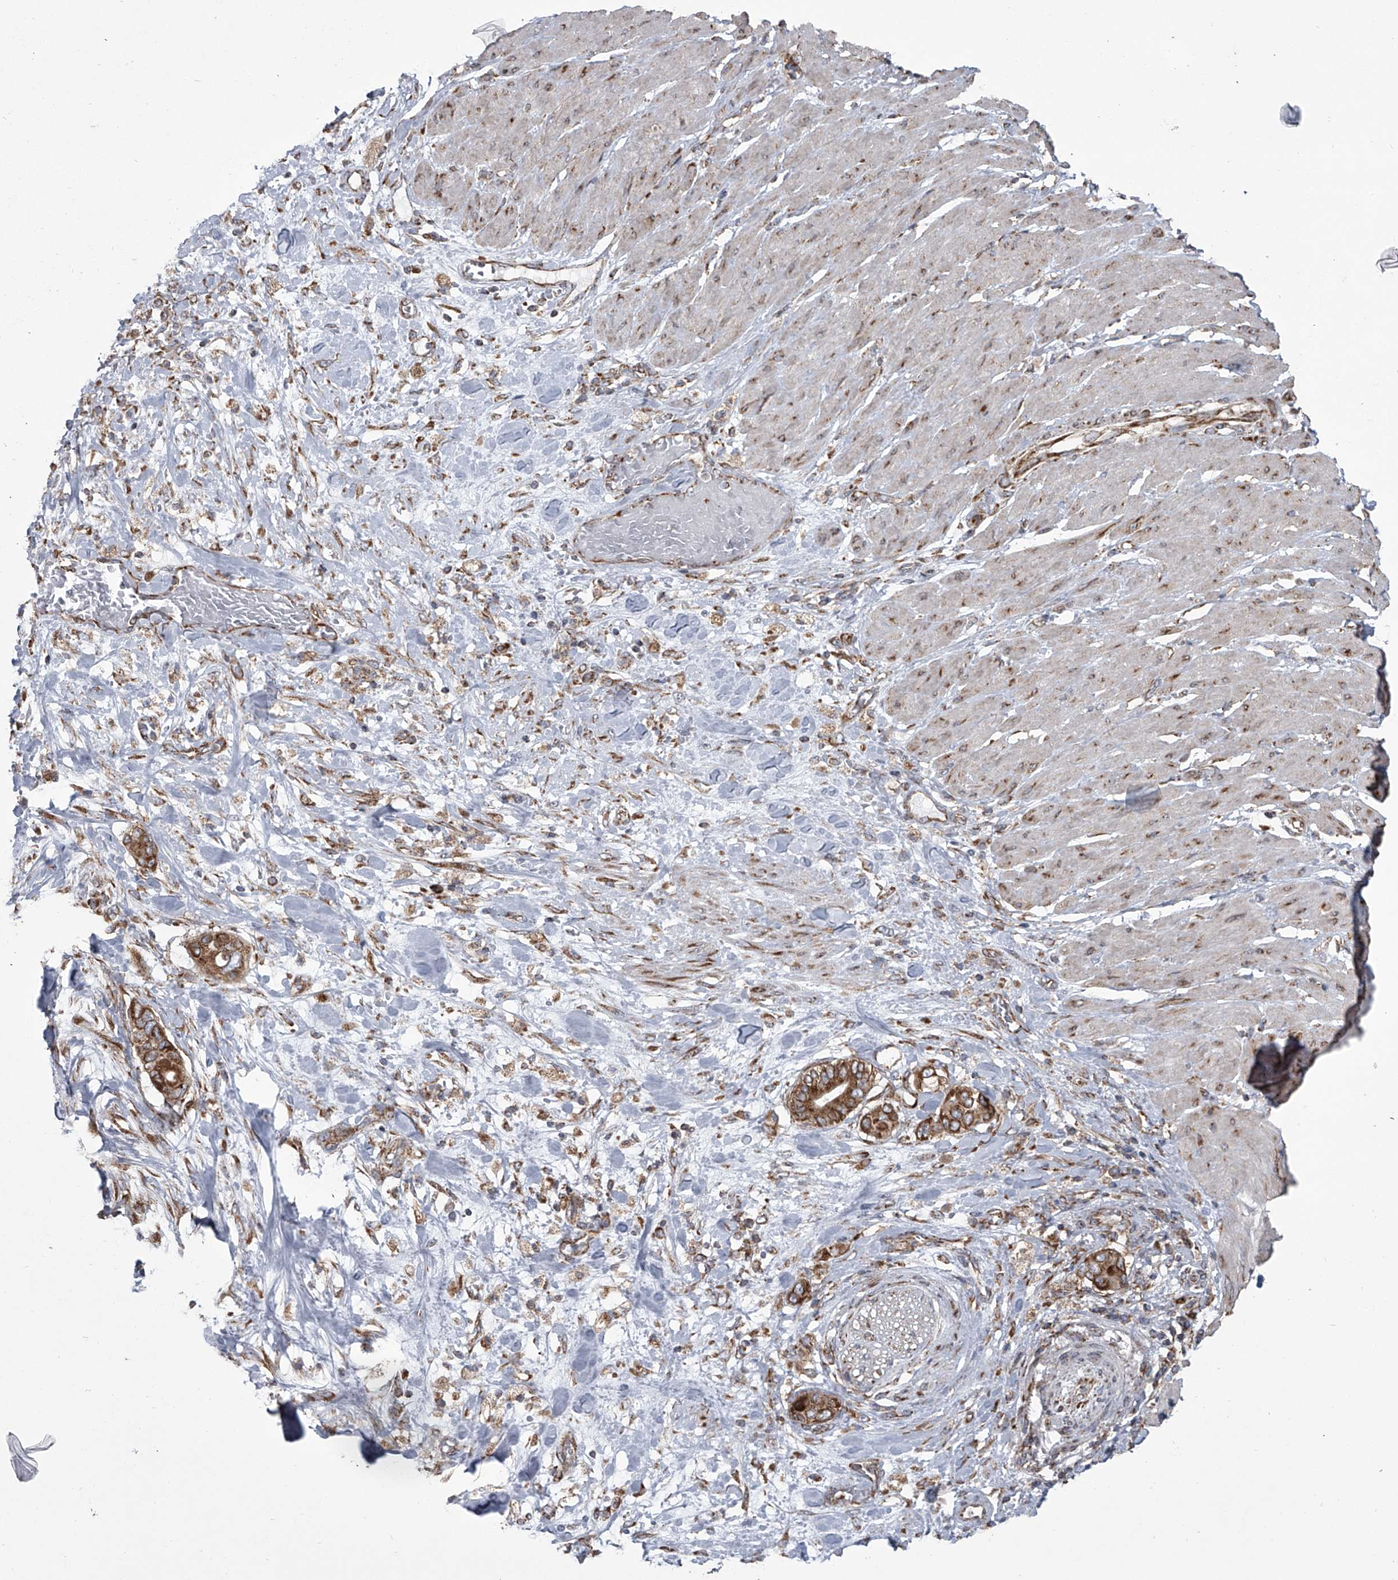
{"staining": {"intensity": "moderate", "quantity": ">75%", "location": "cytoplasmic/membranous"}, "tissue": "pancreatic cancer", "cell_type": "Tumor cells", "image_type": "cancer", "snomed": [{"axis": "morphology", "description": "Adenocarcinoma, NOS"}, {"axis": "topography", "description": "Pancreas"}], "caption": "Brown immunohistochemical staining in human pancreatic cancer exhibits moderate cytoplasmic/membranous staining in approximately >75% of tumor cells.", "gene": "ZC3H15", "patient": {"sex": "male", "age": 68}}